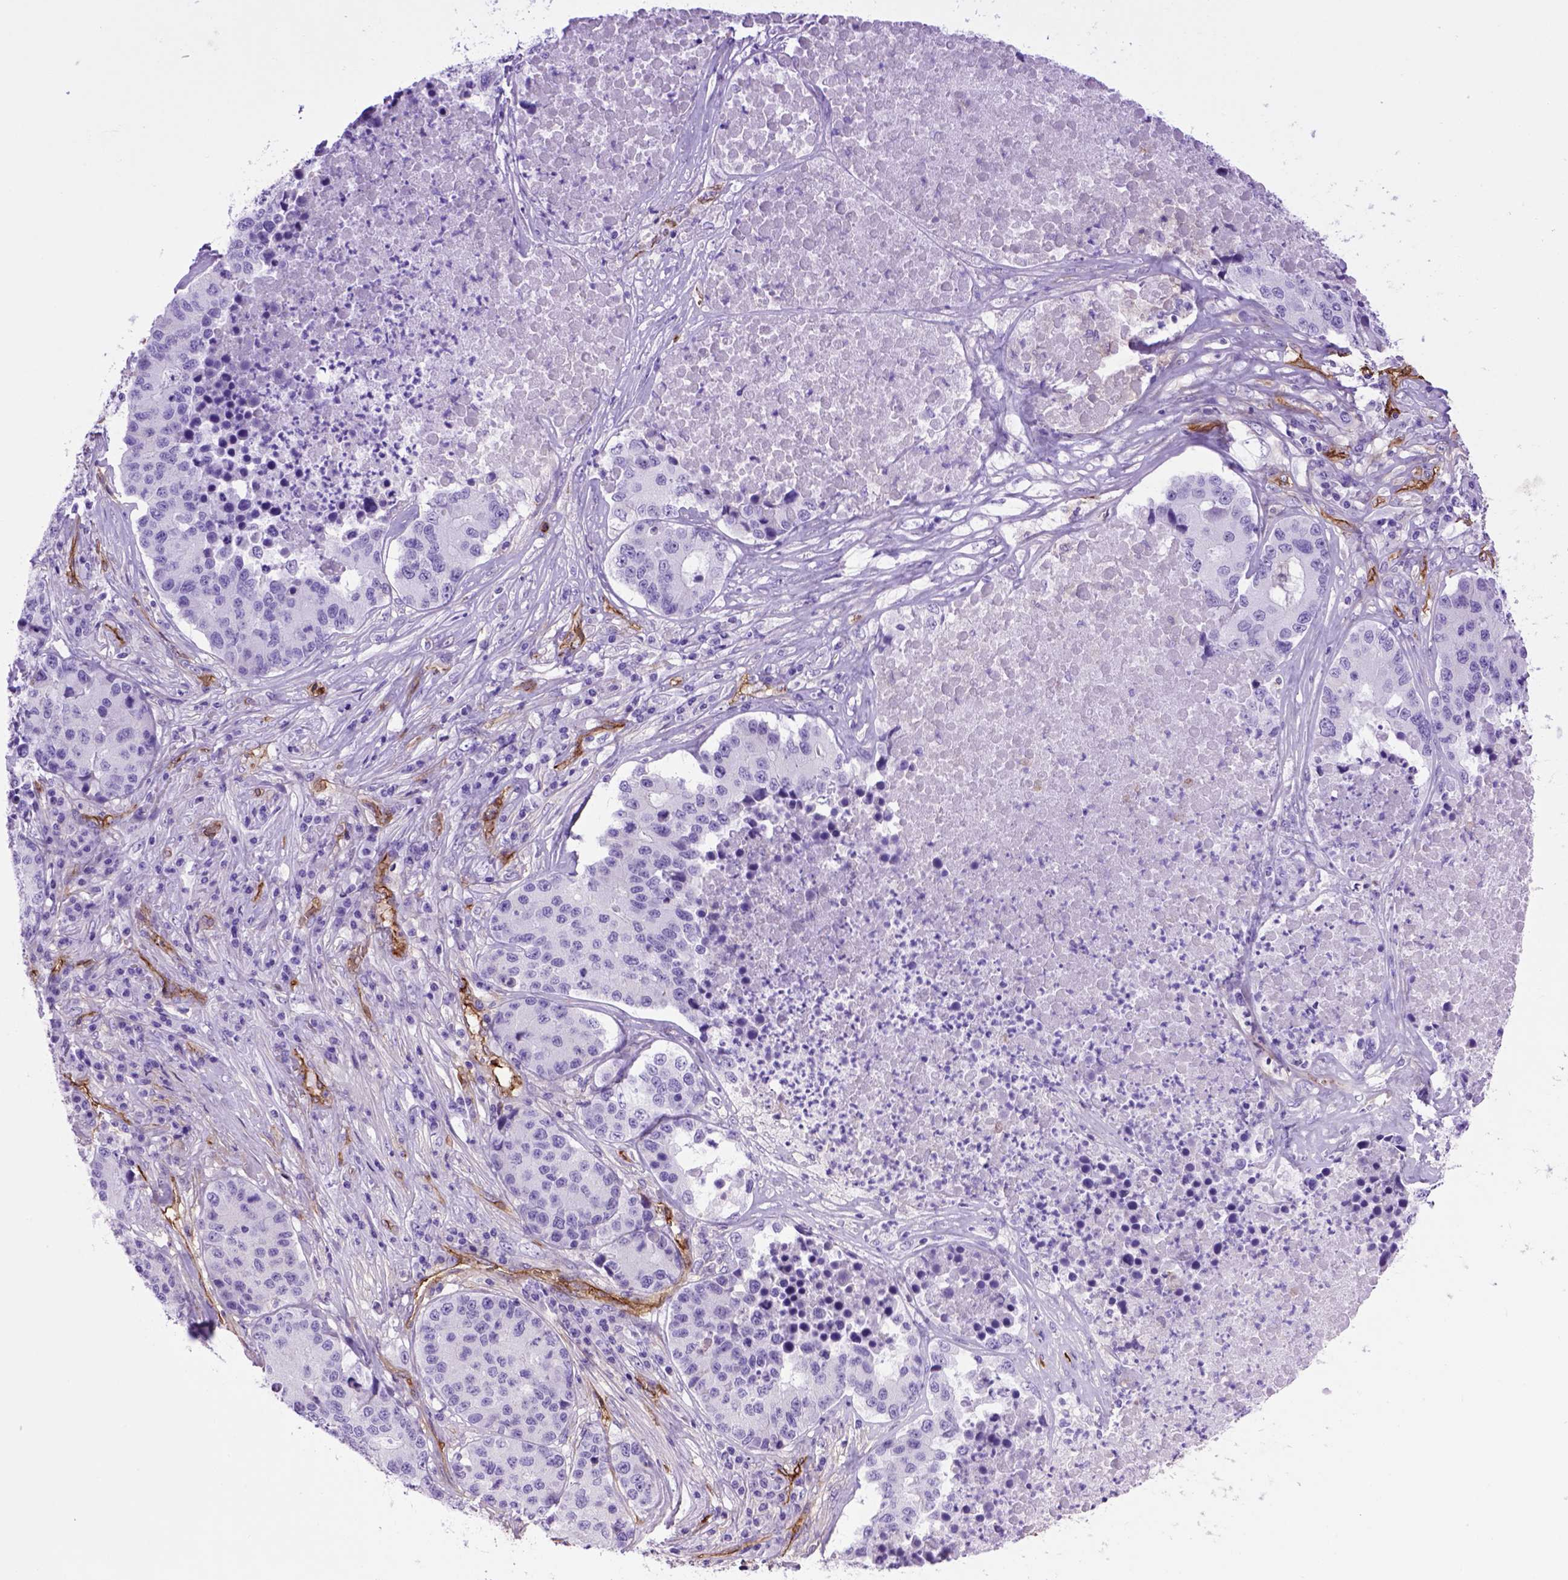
{"staining": {"intensity": "negative", "quantity": "none", "location": "none"}, "tissue": "stomach cancer", "cell_type": "Tumor cells", "image_type": "cancer", "snomed": [{"axis": "morphology", "description": "Adenocarcinoma, NOS"}, {"axis": "topography", "description": "Stomach"}], "caption": "Immunohistochemical staining of human stomach adenocarcinoma shows no significant positivity in tumor cells.", "gene": "ENG", "patient": {"sex": "male", "age": 71}}